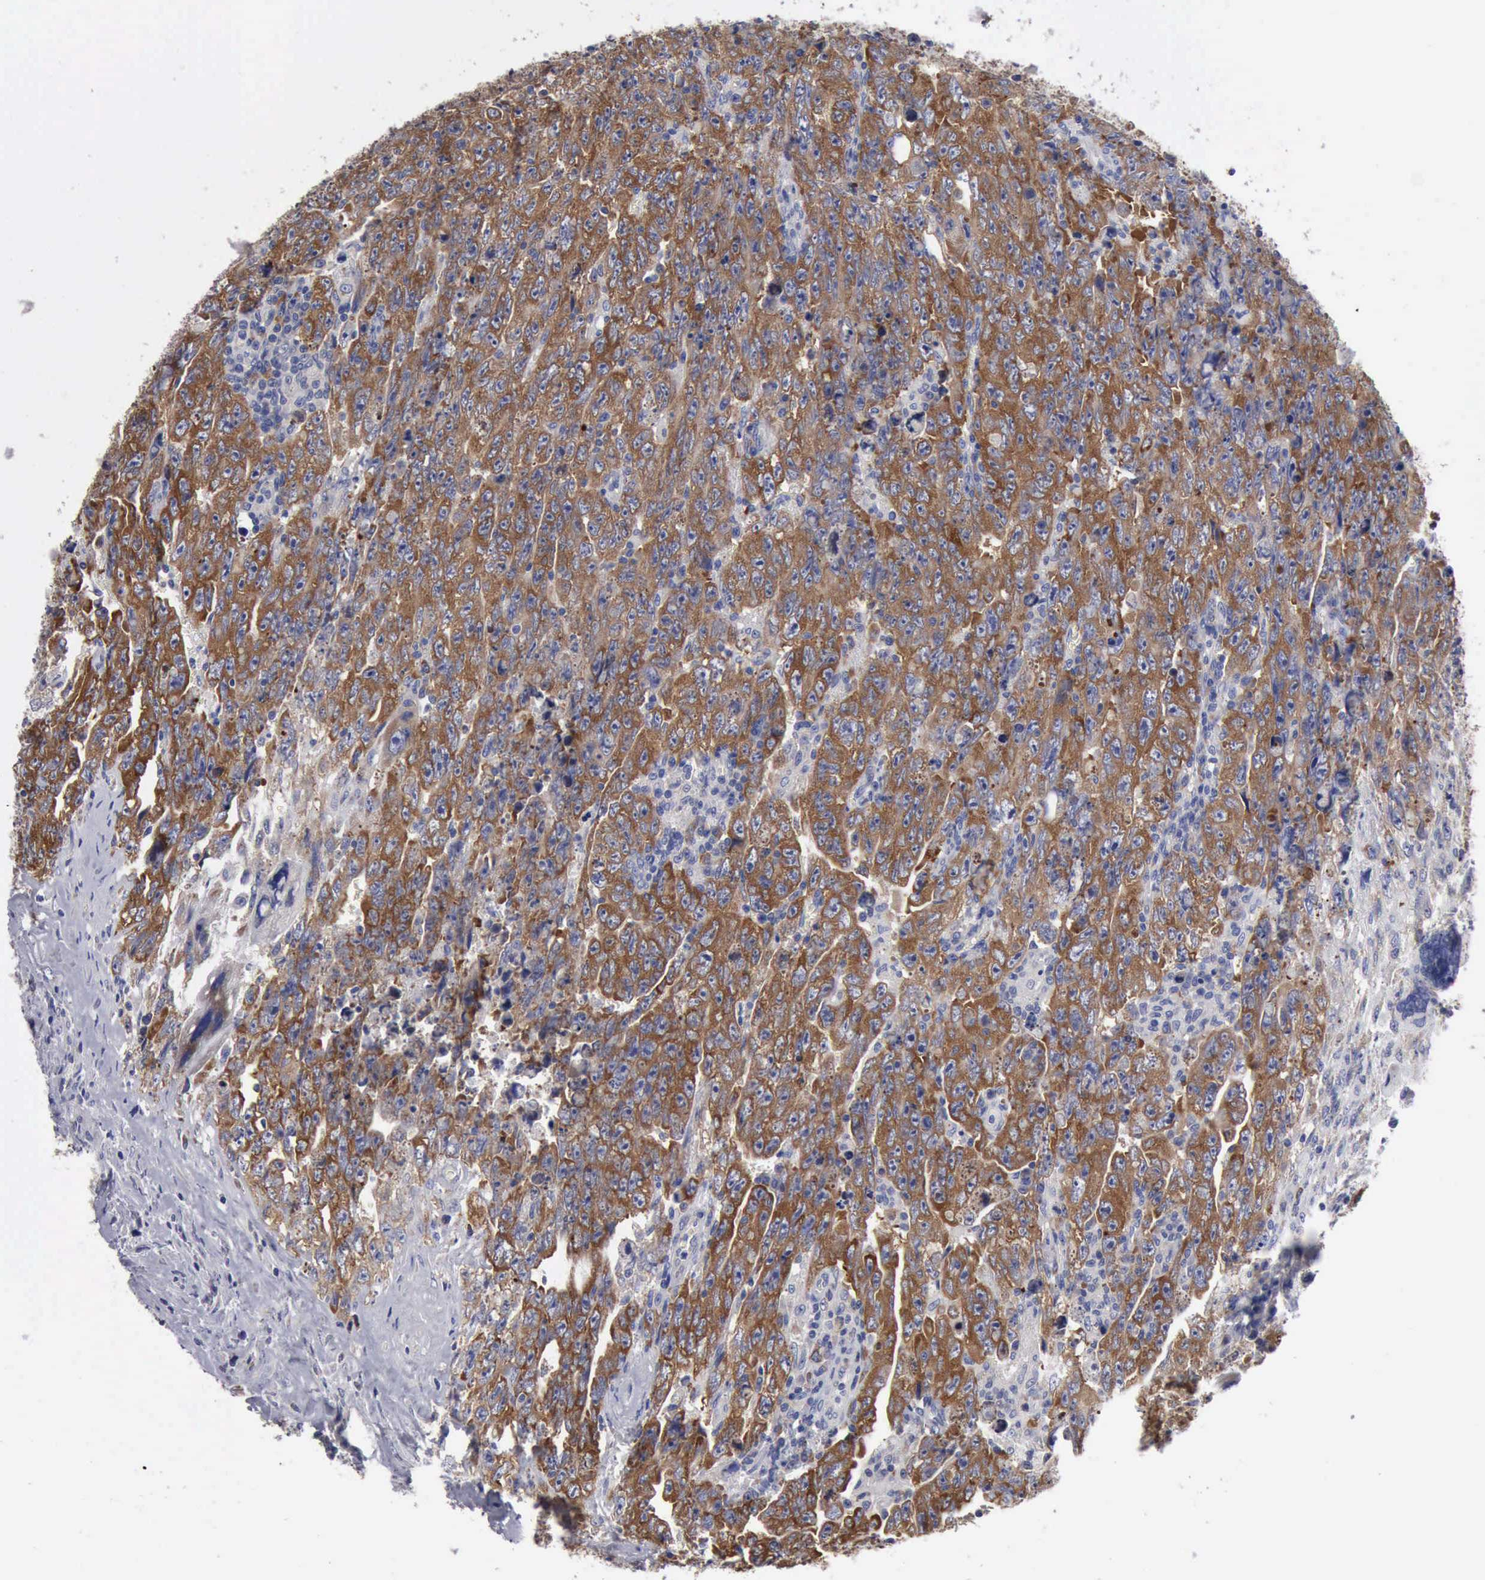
{"staining": {"intensity": "strong", "quantity": ">75%", "location": "cytoplasmic/membranous"}, "tissue": "testis cancer", "cell_type": "Tumor cells", "image_type": "cancer", "snomed": [{"axis": "morphology", "description": "Carcinoma, Embryonal, NOS"}, {"axis": "topography", "description": "Testis"}], "caption": "This is a histology image of immunohistochemistry (IHC) staining of testis embryonal carcinoma, which shows strong expression in the cytoplasmic/membranous of tumor cells.", "gene": "TXLNG", "patient": {"sex": "male", "age": 28}}